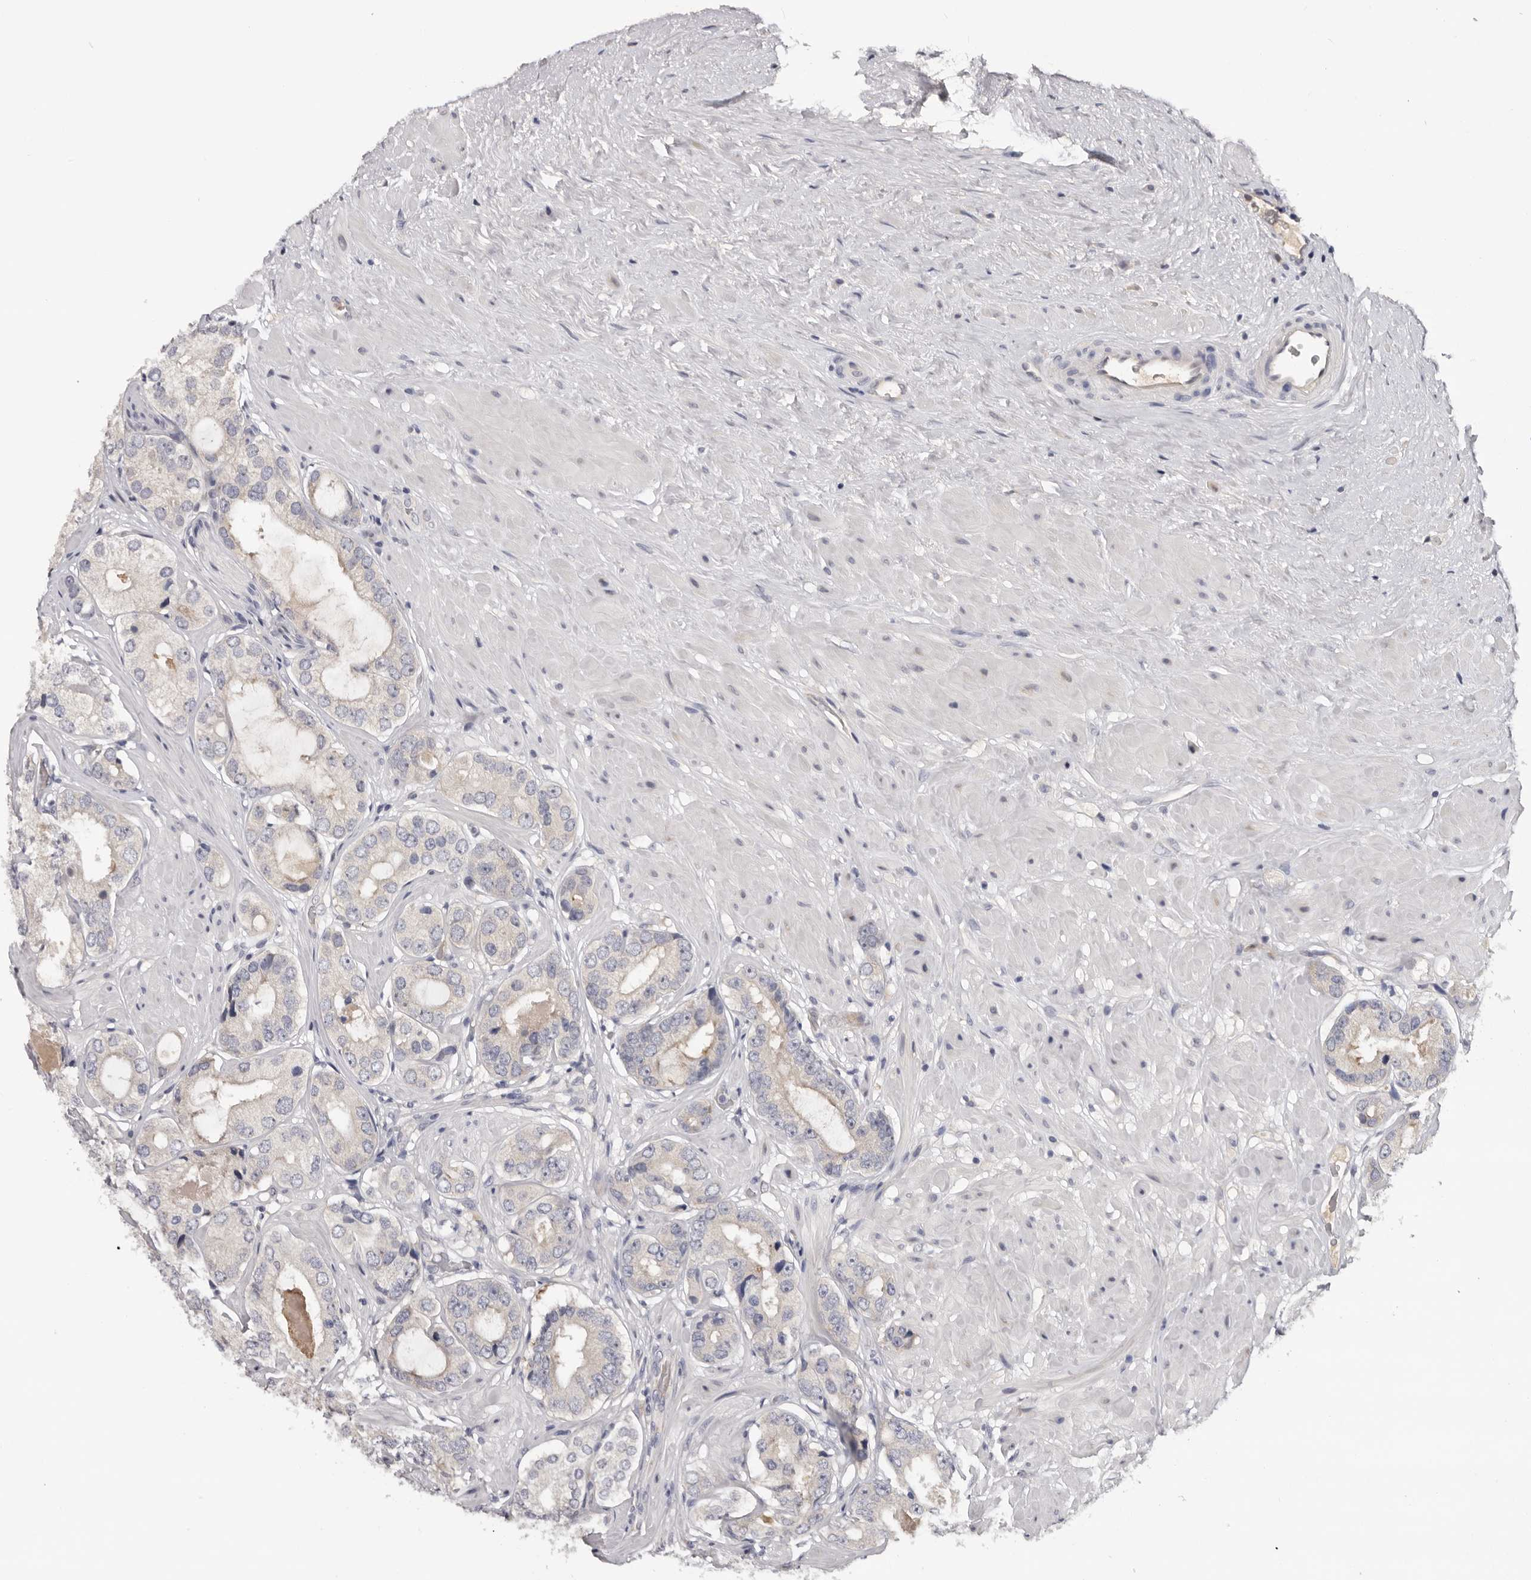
{"staining": {"intensity": "negative", "quantity": "none", "location": "none"}, "tissue": "prostate cancer", "cell_type": "Tumor cells", "image_type": "cancer", "snomed": [{"axis": "morphology", "description": "Adenocarcinoma, High grade"}, {"axis": "topography", "description": "Prostate"}], "caption": "Tumor cells are negative for brown protein staining in prostate high-grade adenocarcinoma.", "gene": "KIF2B", "patient": {"sex": "male", "age": 59}}